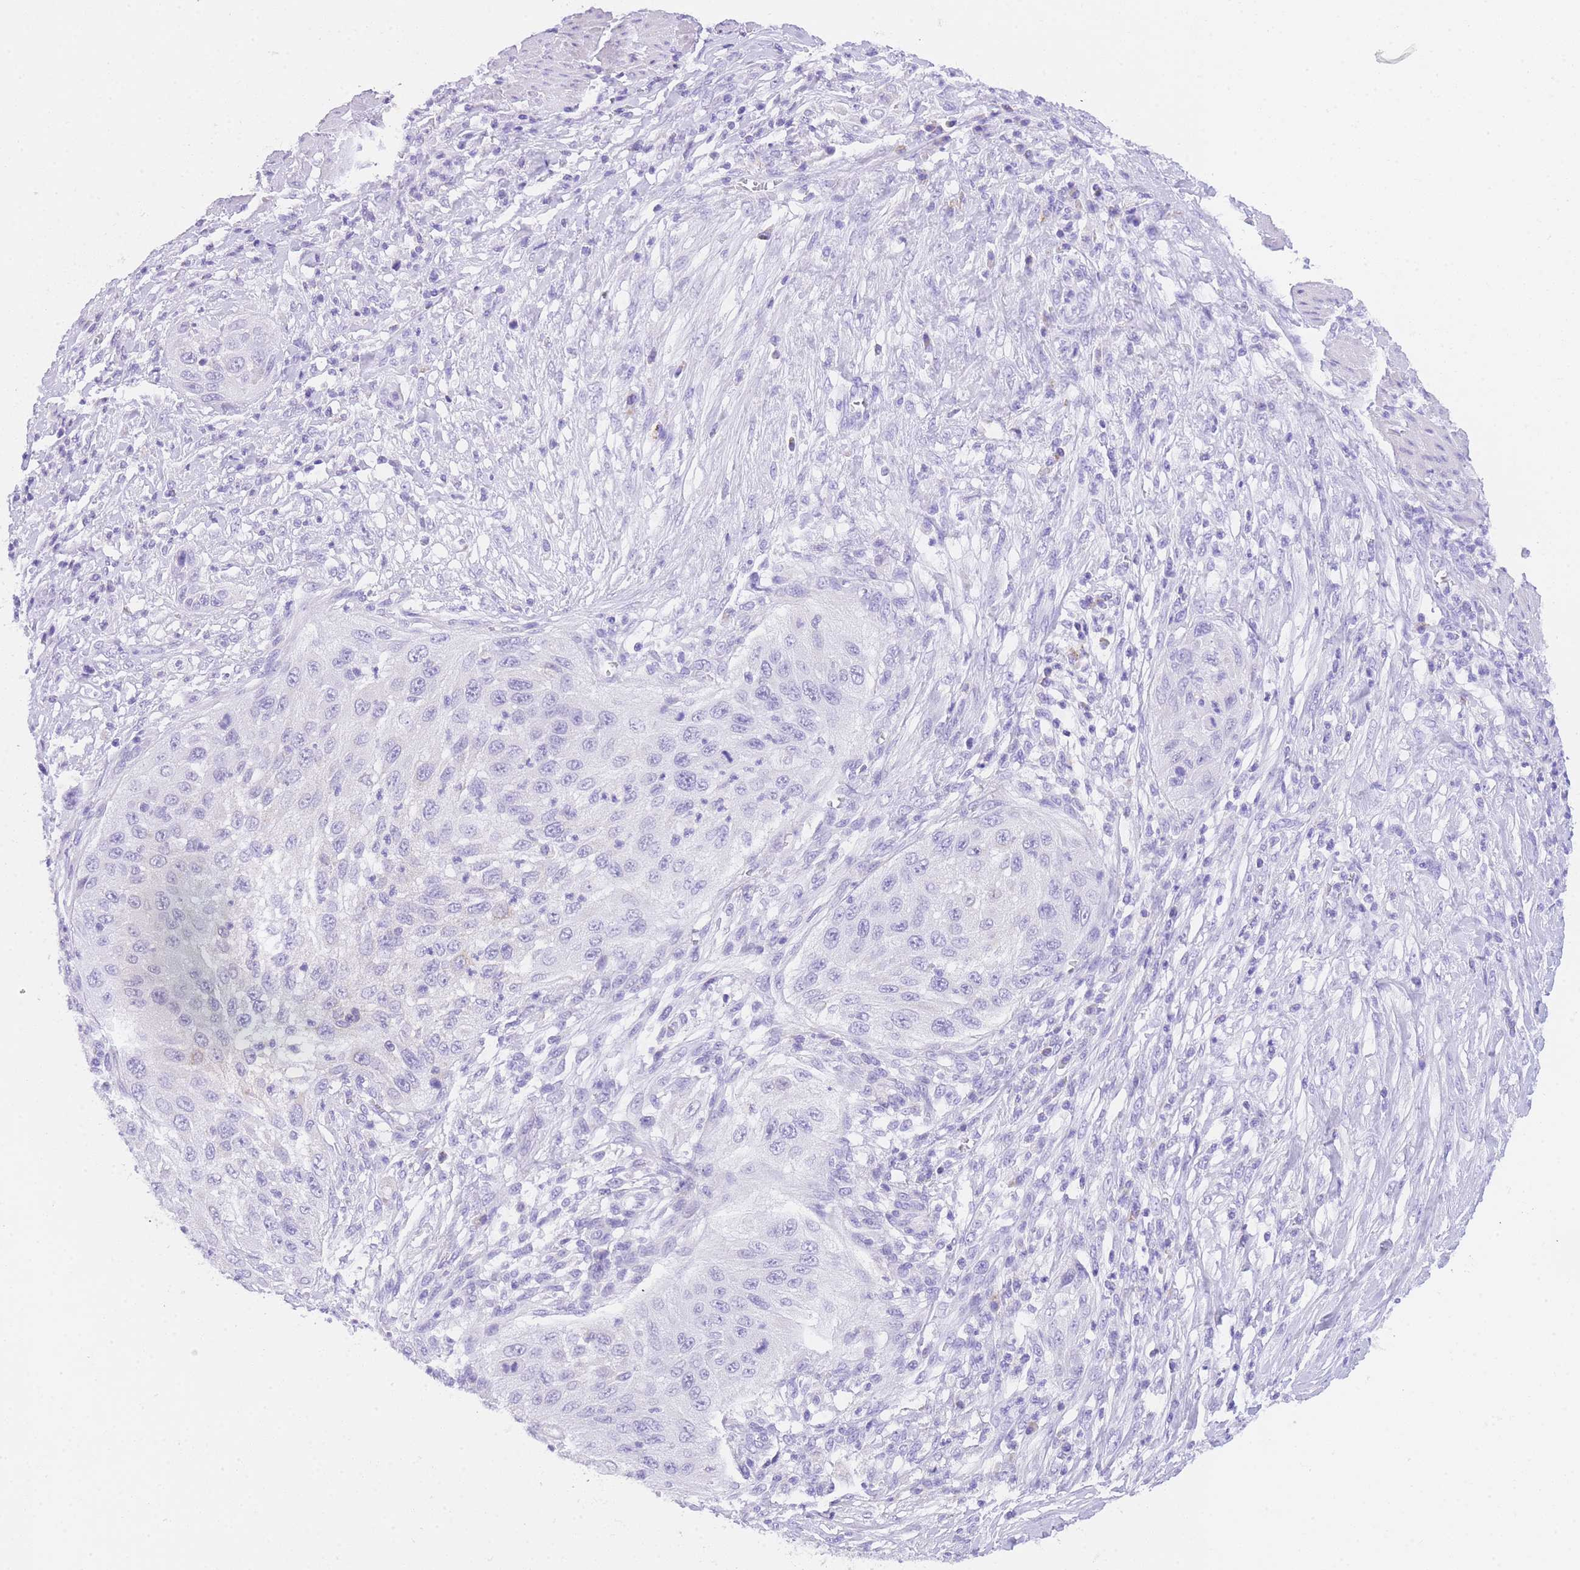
{"staining": {"intensity": "moderate", "quantity": "<25%", "location": "cytoplasmic/membranous"}, "tissue": "cervical cancer", "cell_type": "Tumor cells", "image_type": "cancer", "snomed": [{"axis": "morphology", "description": "Squamous cell carcinoma, NOS"}, {"axis": "topography", "description": "Cervix"}], "caption": "Immunohistochemistry (IHC) staining of cervical cancer, which displays low levels of moderate cytoplasmic/membranous staining in approximately <25% of tumor cells indicating moderate cytoplasmic/membranous protein expression. The staining was performed using DAB (3,3'-diaminobenzidine) (brown) for protein detection and nuclei were counterstained in hematoxylin (blue).", "gene": "NKD2", "patient": {"sex": "female", "age": 42}}